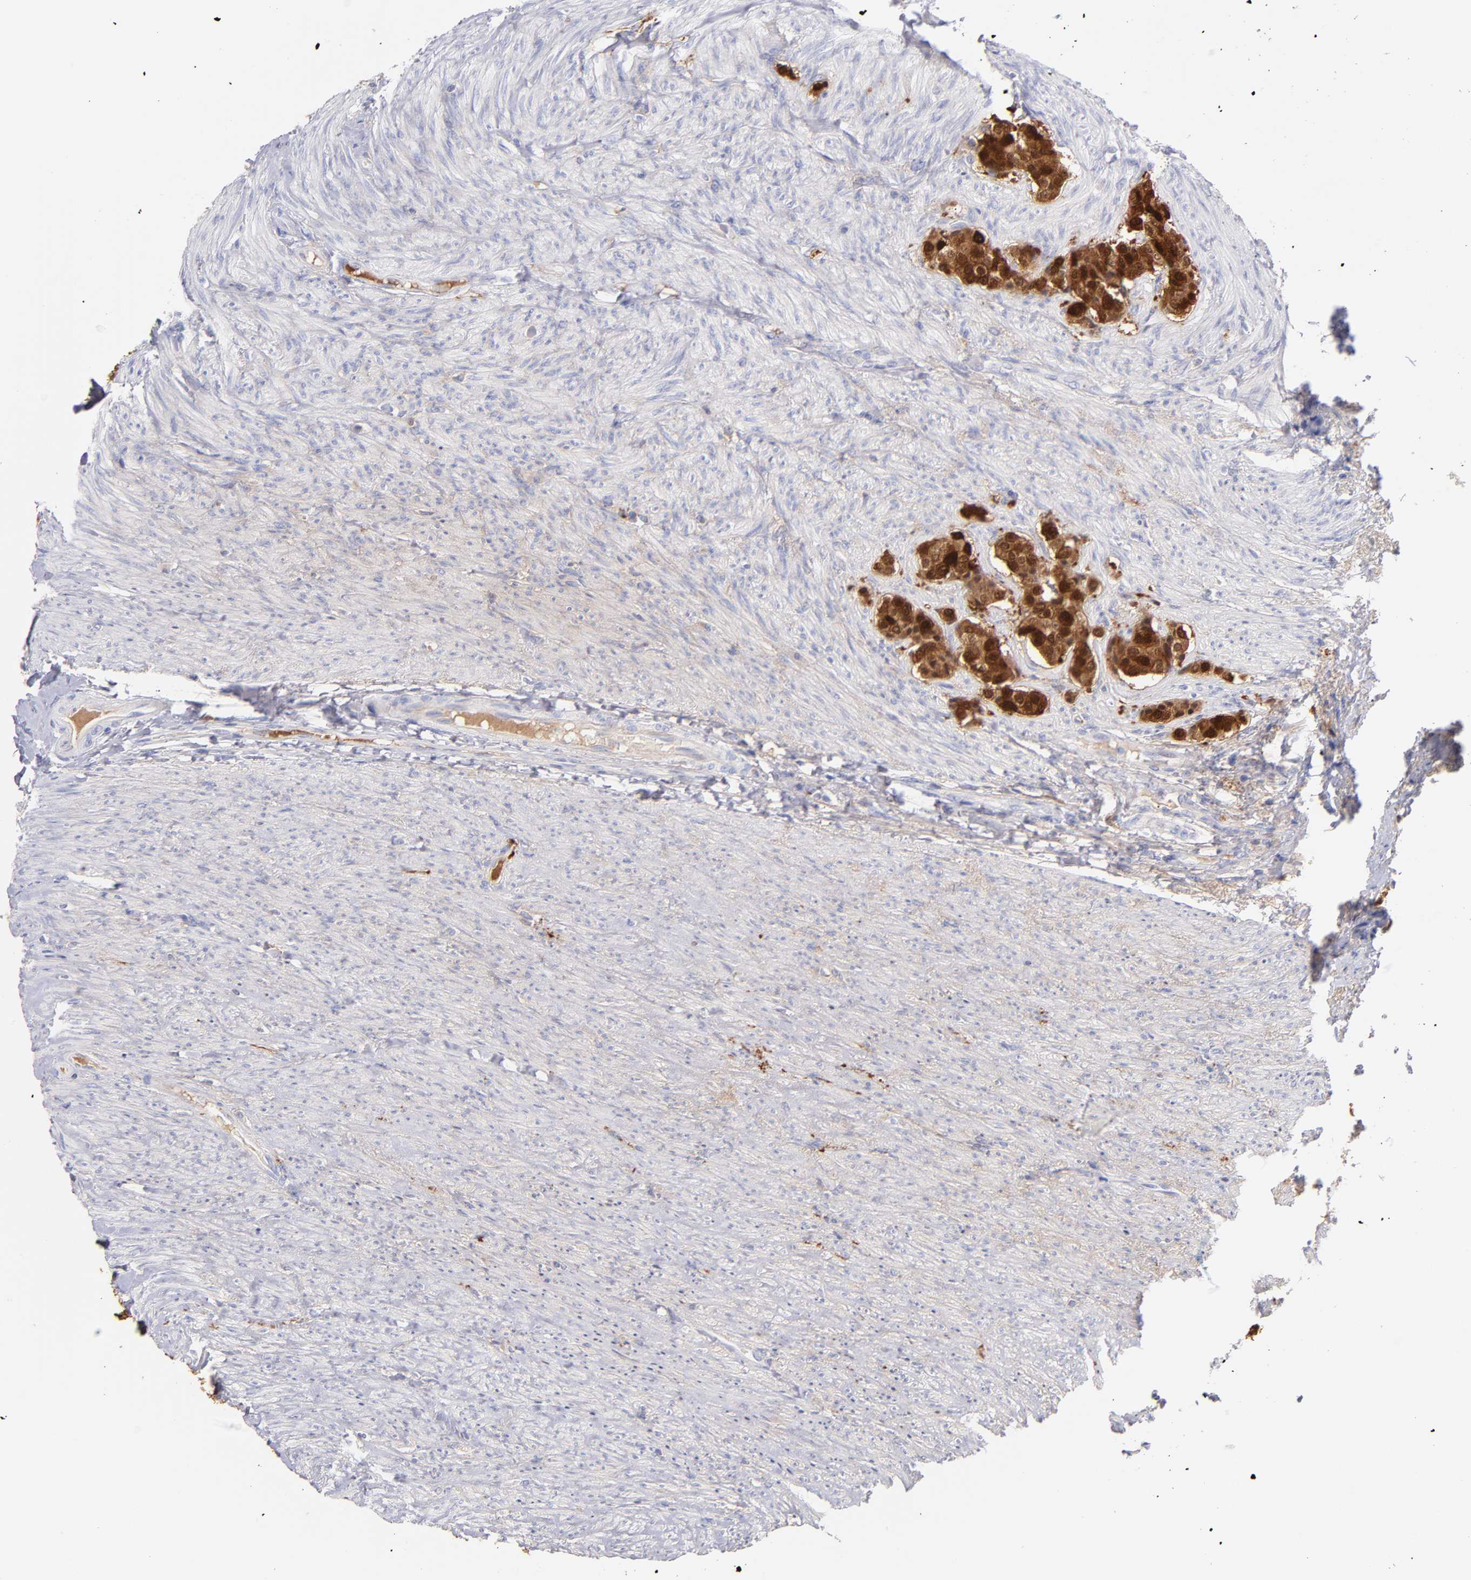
{"staining": {"intensity": "moderate", "quantity": ">75%", "location": "cytoplasmic/membranous,nuclear"}, "tissue": "carcinoid", "cell_type": "Tumor cells", "image_type": "cancer", "snomed": [{"axis": "morphology", "description": "Carcinoid, malignant, NOS"}, {"axis": "topography", "description": "Colon"}], "caption": "Moderate cytoplasmic/membranous and nuclear protein expression is present in about >75% of tumor cells in carcinoid (malignant). (Stains: DAB (3,3'-diaminobenzidine) in brown, nuclei in blue, Microscopy: brightfield microscopy at high magnification).", "gene": "SCGN", "patient": {"sex": "female", "age": 61}}